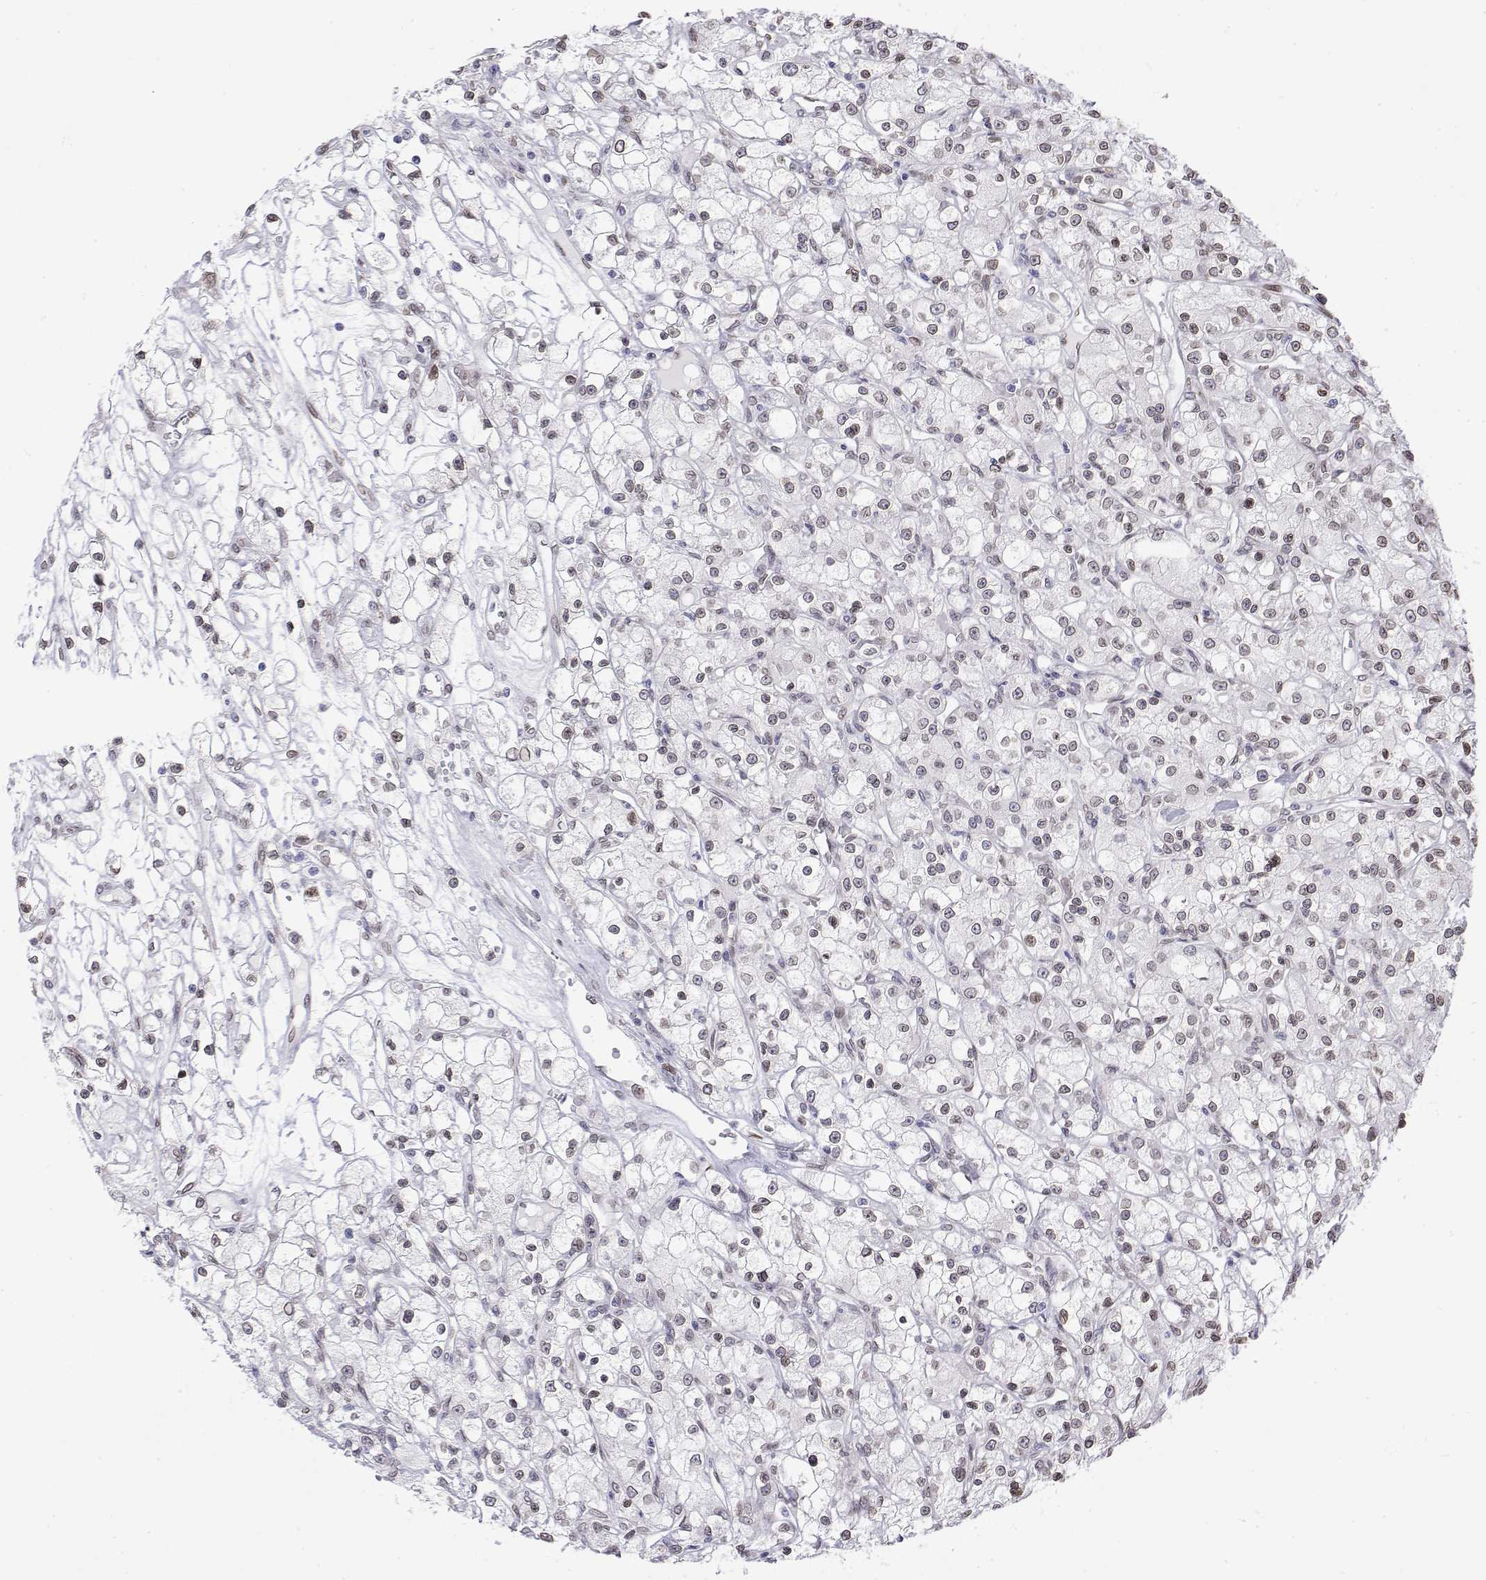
{"staining": {"intensity": "weak", "quantity": "25%-75%", "location": "nuclear"}, "tissue": "renal cancer", "cell_type": "Tumor cells", "image_type": "cancer", "snomed": [{"axis": "morphology", "description": "Adenocarcinoma, NOS"}, {"axis": "topography", "description": "Kidney"}], "caption": "Tumor cells show low levels of weak nuclear positivity in about 25%-75% of cells in renal adenocarcinoma.", "gene": "ZNF532", "patient": {"sex": "female", "age": 59}}